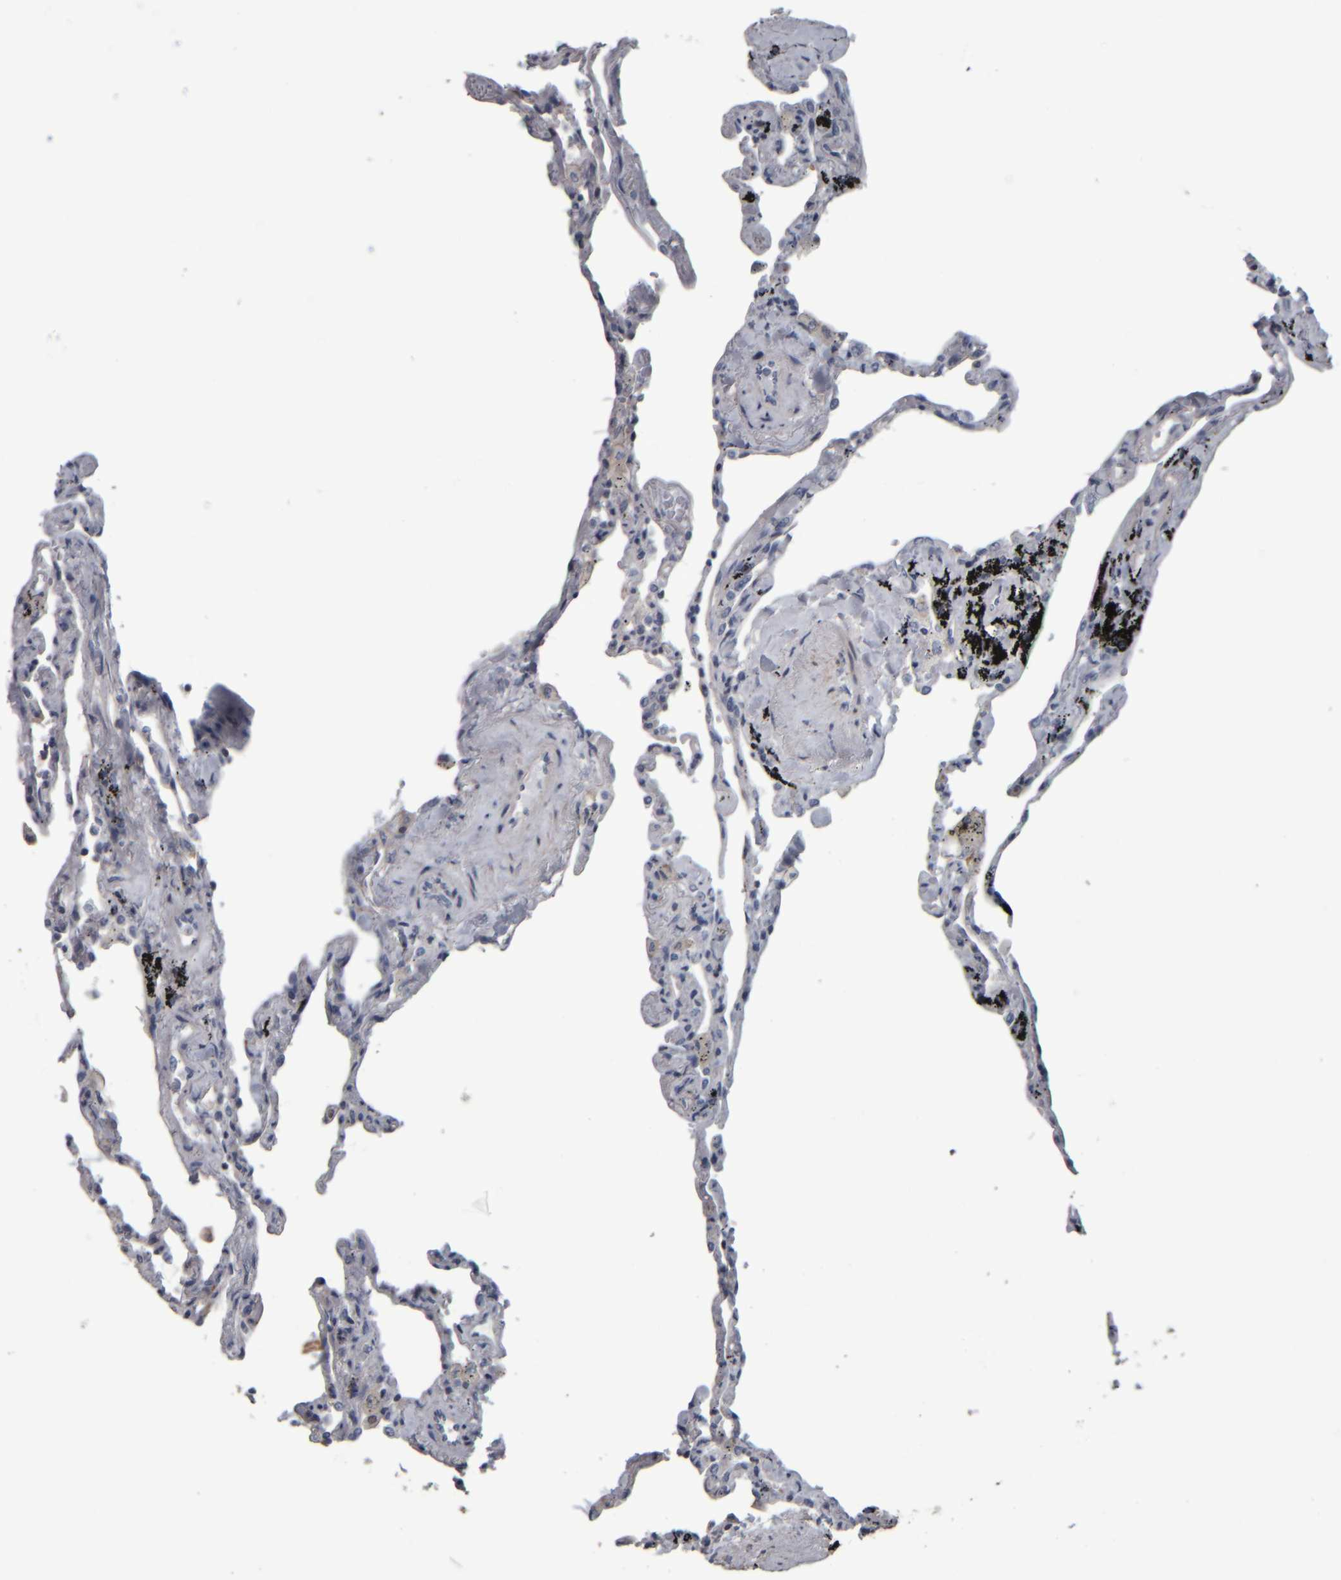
{"staining": {"intensity": "negative", "quantity": "none", "location": "none"}, "tissue": "lung", "cell_type": "Alveolar cells", "image_type": "normal", "snomed": [{"axis": "morphology", "description": "Normal tissue, NOS"}, {"axis": "topography", "description": "Lung"}], "caption": "Immunohistochemistry of unremarkable lung reveals no positivity in alveolar cells. (Stains: DAB immunohistochemistry with hematoxylin counter stain, Microscopy: brightfield microscopy at high magnification).", "gene": "CAVIN4", "patient": {"sex": "male", "age": 59}}